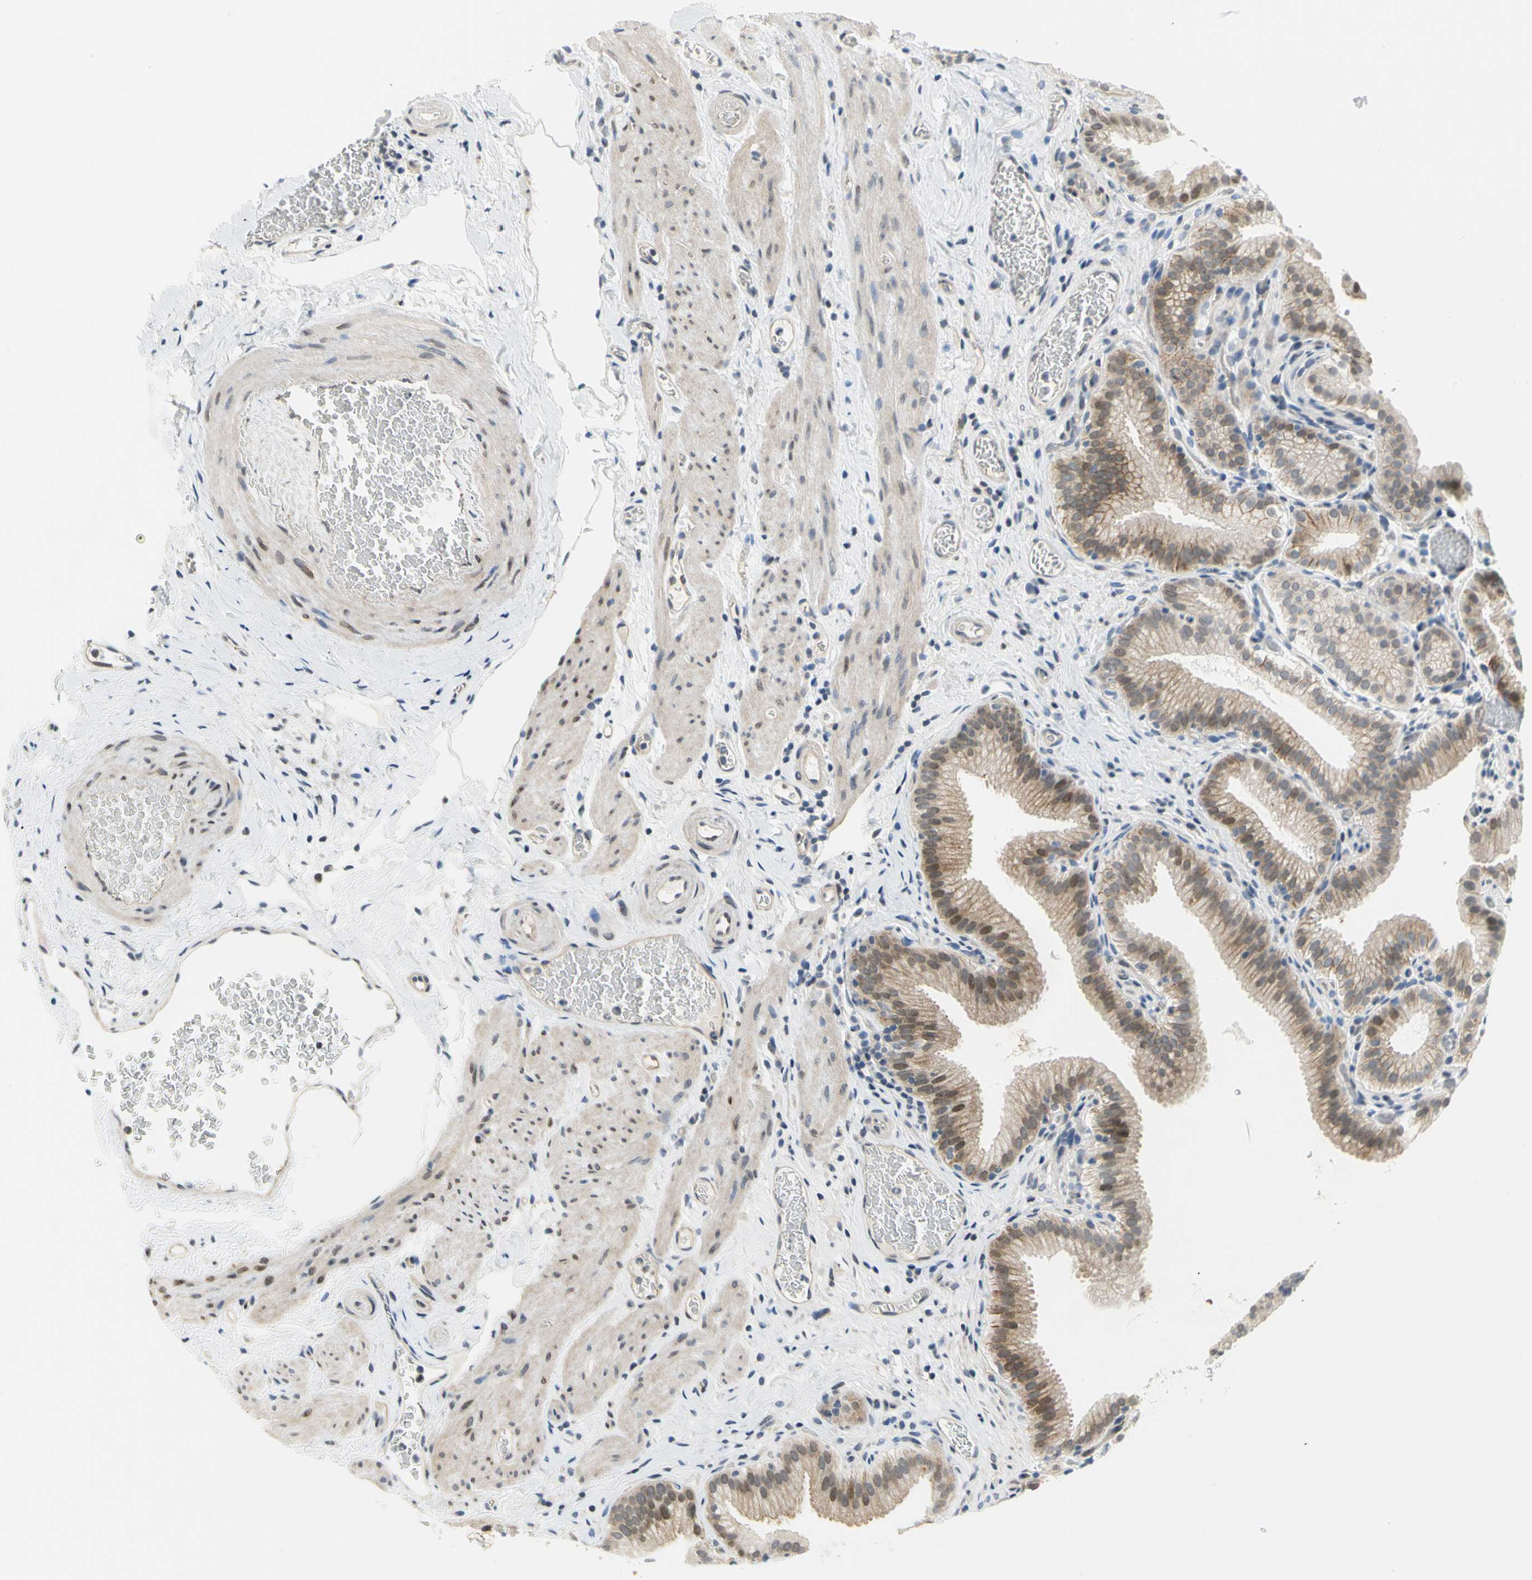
{"staining": {"intensity": "moderate", "quantity": "25%-75%", "location": "cytoplasmic/membranous,nuclear"}, "tissue": "gallbladder", "cell_type": "Glandular cells", "image_type": "normal", "snomed": [{"axis": "morphology", "description": "Normal tissue, NOS"}, {"axis": "topography", "description": "Gallbladder"}], "caption": "The image exhibits staining of unremarkable gallbladder, revealing moderate cytoplasmic/membranous,nuclear protein expression (brown color) within glandular cells.", "gene": "IMPG2", "patient": {"sex": "male", "age": 54}}